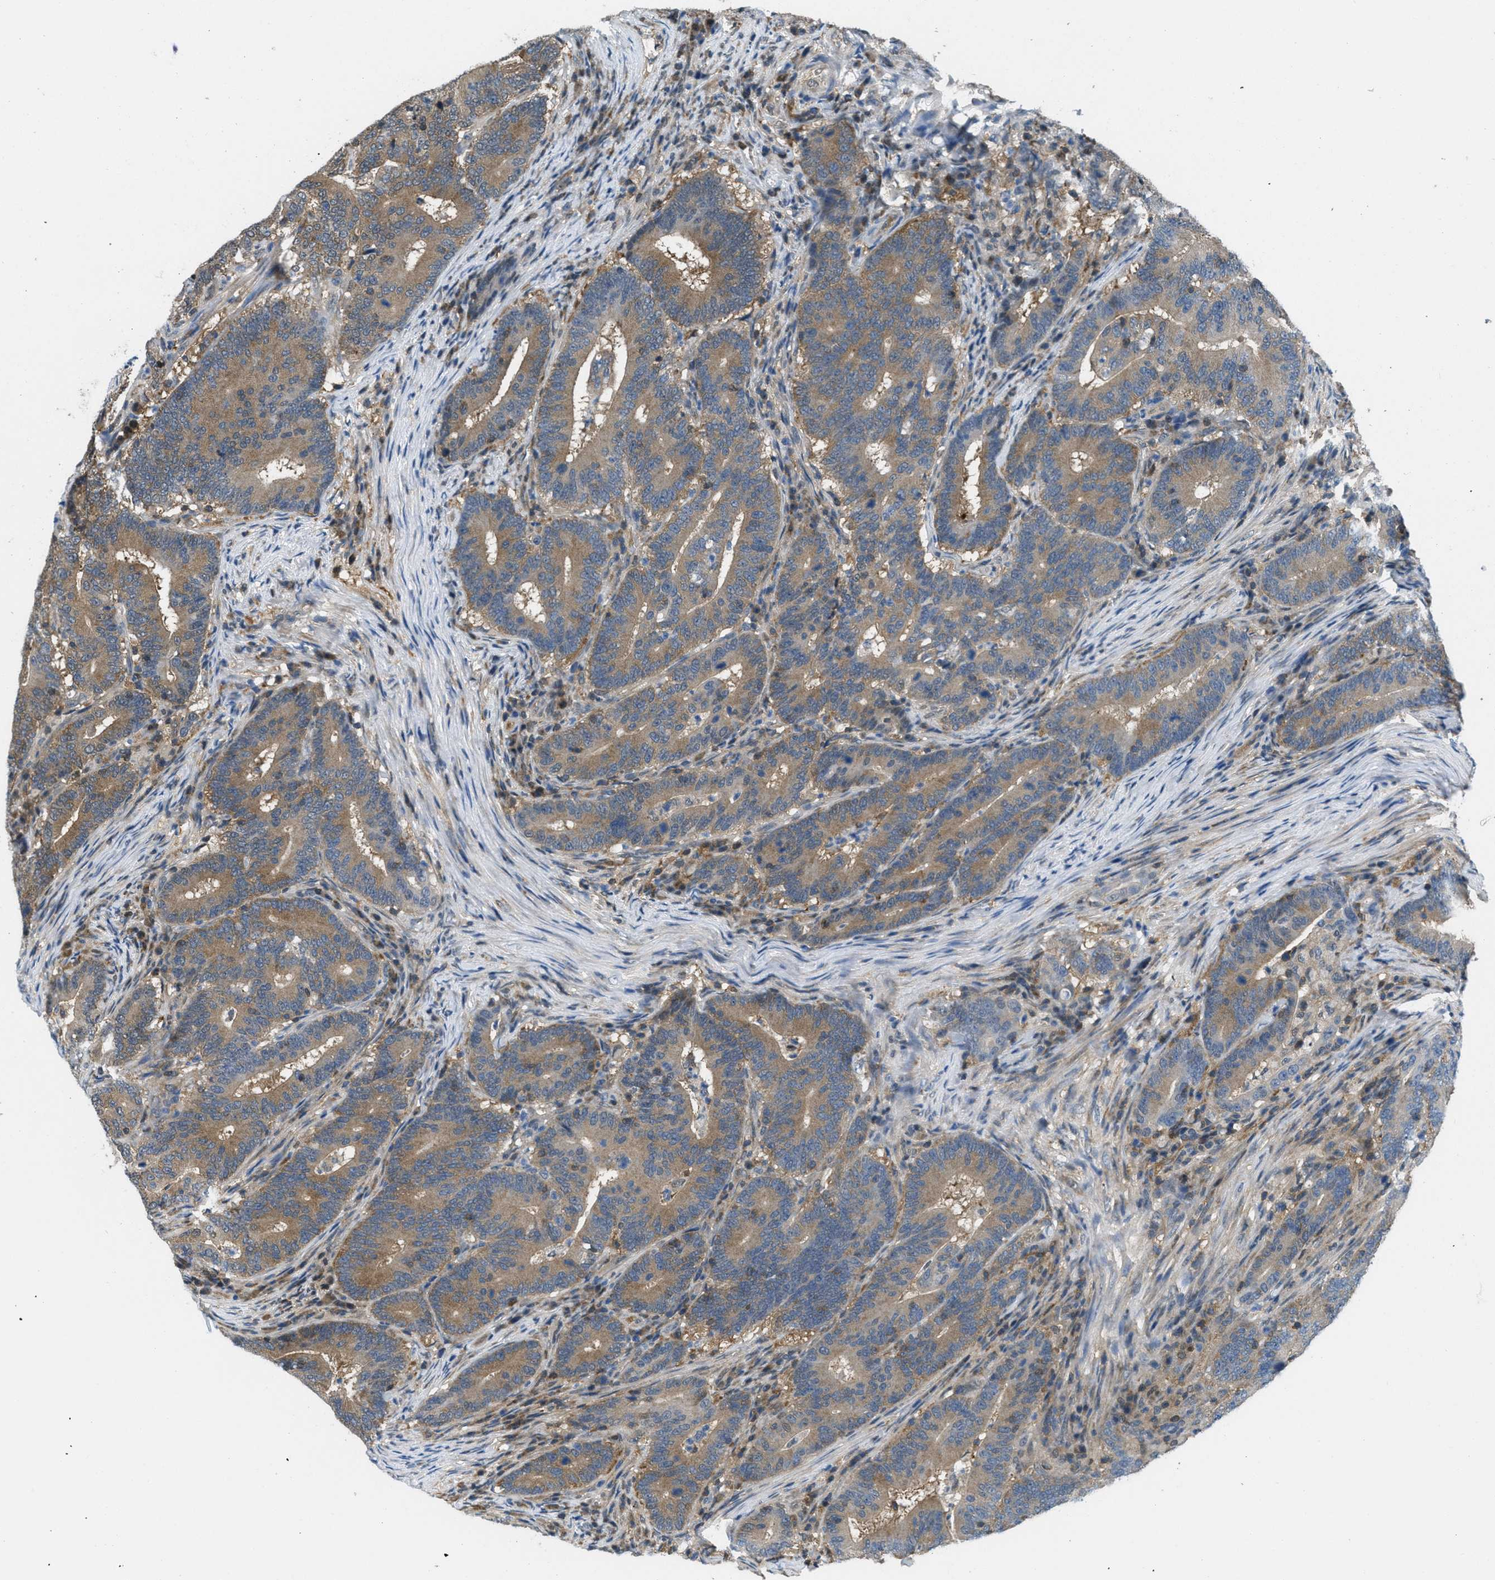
{"staining": {"intensity": "moderate", "quantity": ">75%", "location": "cytoplasmic/membranous"}, "tissue": "colorectal cancer", "cell_type": "Tumor cells", "image_type": "cancer", "snomed": [{"axis": "morphology", "description": "Adenocarcinoma, NOS"}, {"axis": "topography", "description": "Colon"}], "caption": "Immunohistochemical staining of human colorectal cancer (adenocarcinoma) reveals medium levels of moderate cytoplasmic/membranous protein positivity in about >75% of tumor cells. The protein is shown in brown color, while the nuclei are stained blue.", "gene": "PIP5K1C", "patient": {"sex": "female", "age": 66}}